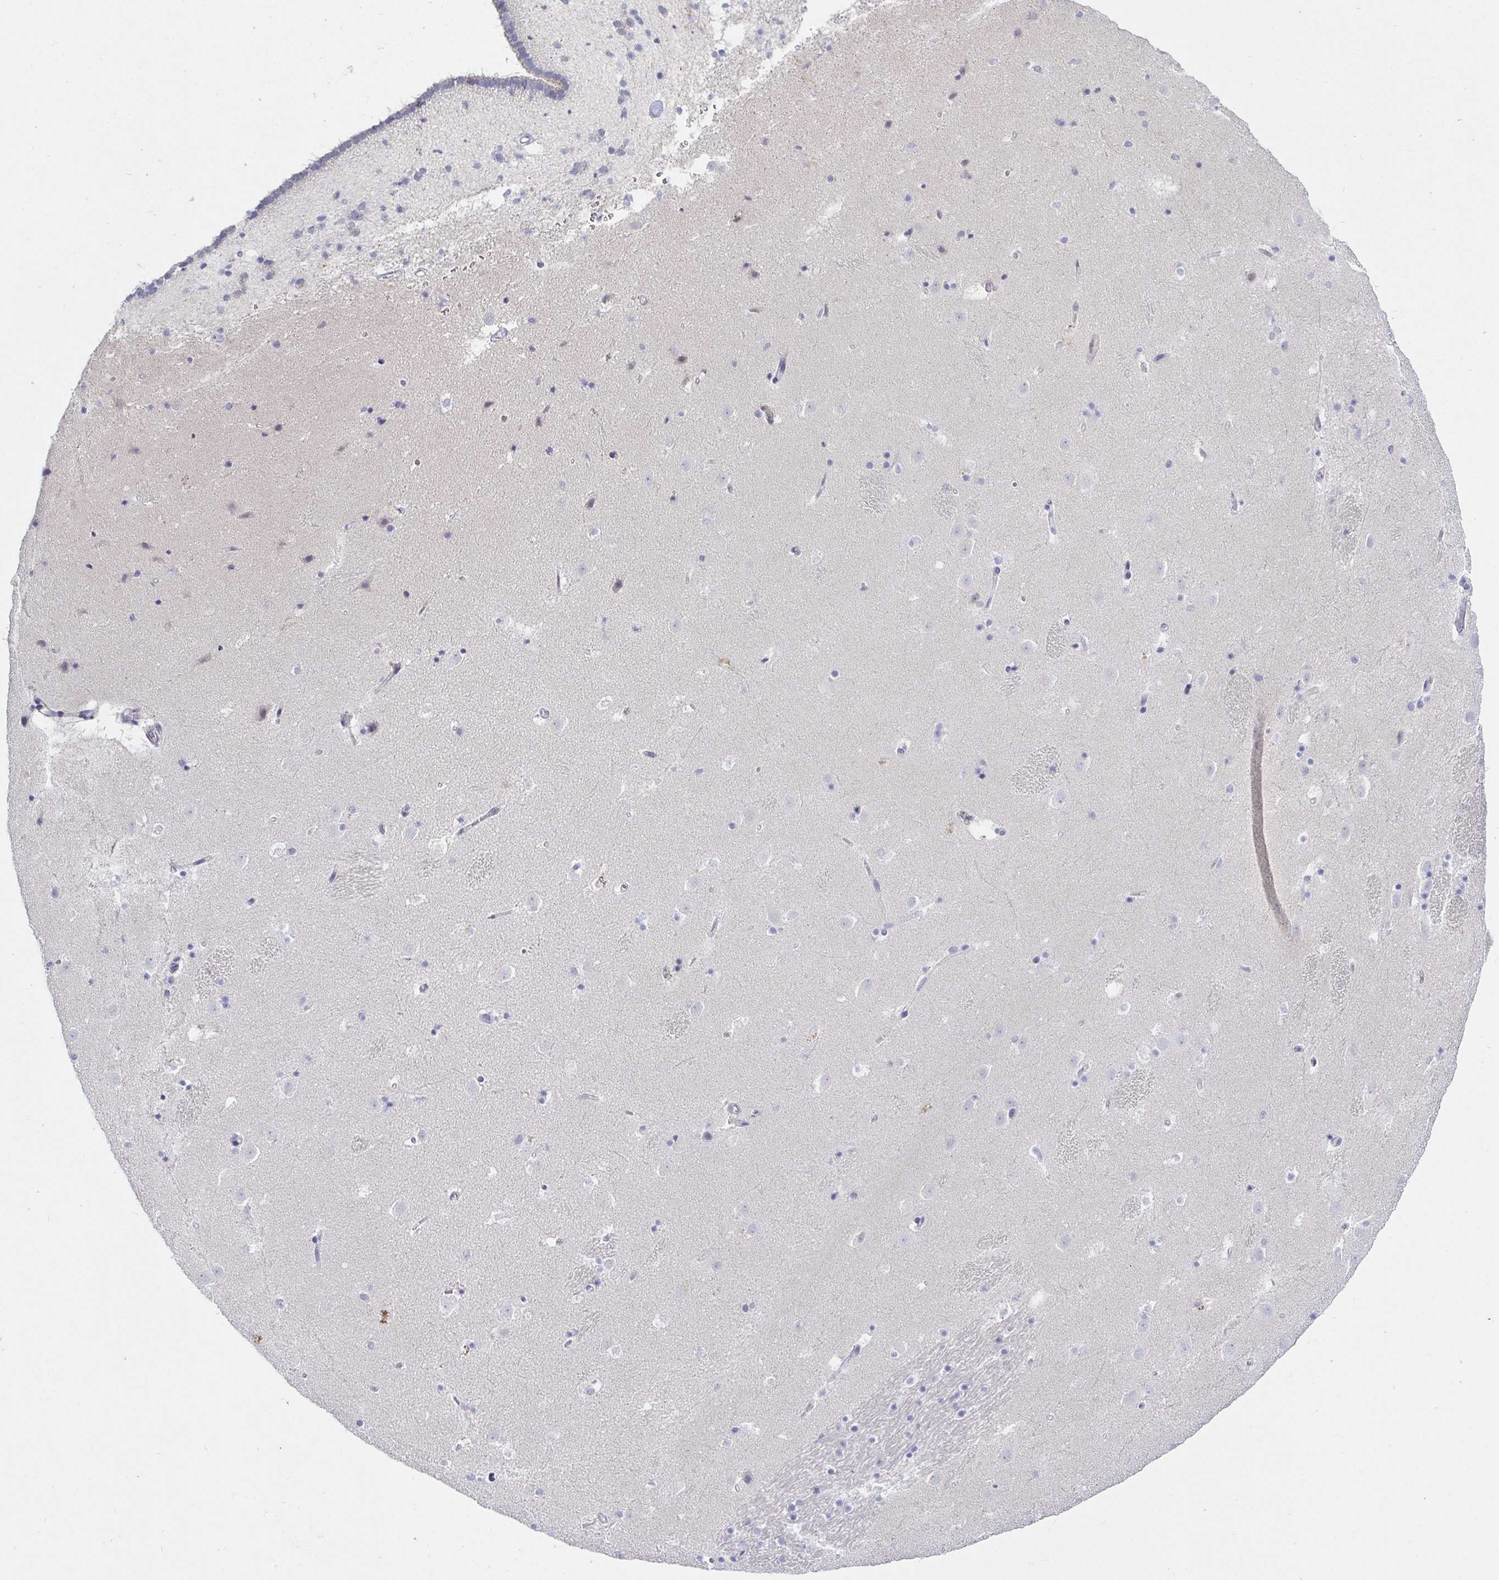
{"staining": {"intensity": "negative", "quantity": "none", "location": "none"}, "tissue": "caudate", "cell_type": "Glial cells", "image_type": "normal", "snomed": [{"axis": "morphology", "description": "Normal tissue, NOS"}, {"axis": "topography", "description": "Lateral ventricle wall"}], "caption": "There is no significant expression in glial cells of caudate. (DAB immunohistochemistry visualized using brightfield microscopy, high magnification).", "gene": "OR10K1", "patient": {"sex": "male", "age": 37}}